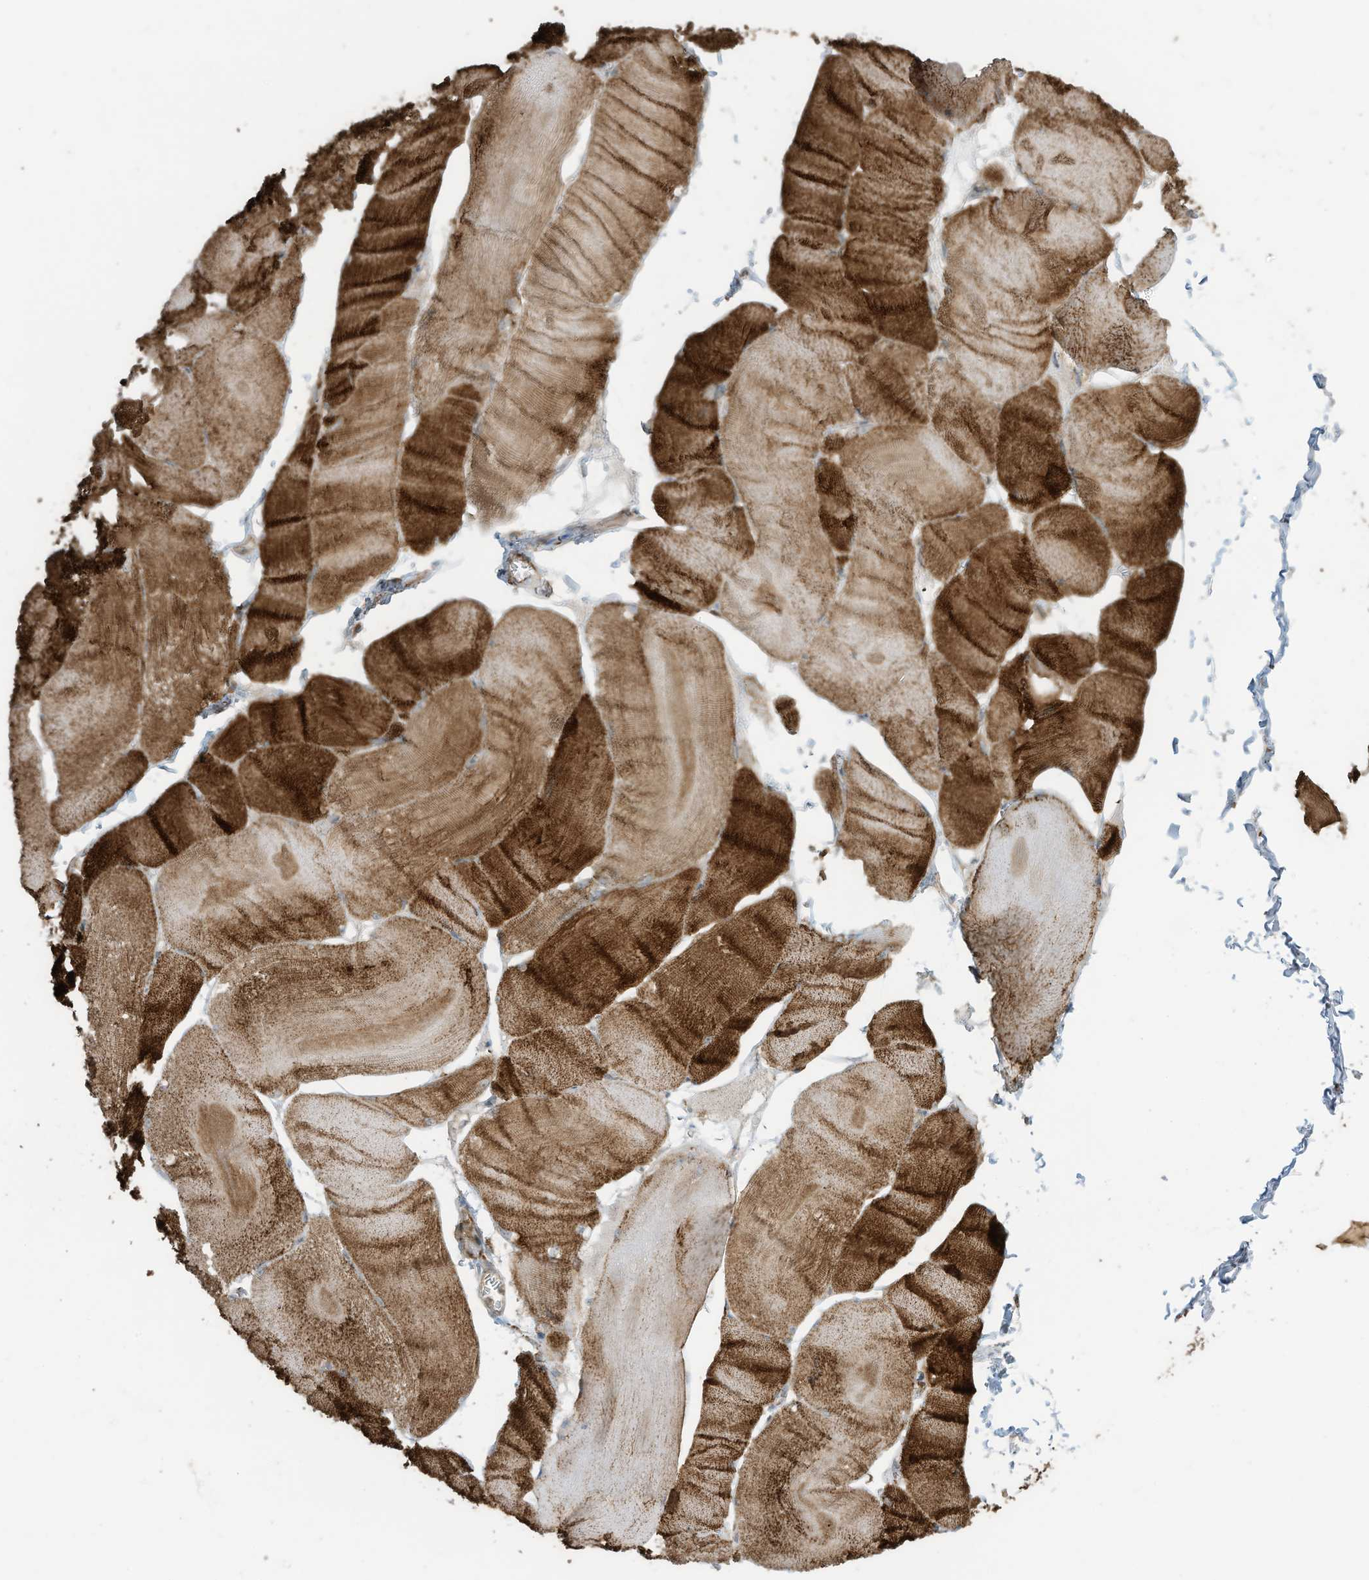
{"staining": {"intensity": "strong", "quantity": ">75%", "location": "cytoplasmic/membranous"}, "tissue": "skeletal muscle", "cell_type": "Myocytes", "image_type": "normal", "snomed": [{"axis": "morphology", "description": "Normal tissue, NOS"}, {"axis": "morphology", "description": "Basal cell carcinoma"}, {"axis": "topography", "description": "Skeletal muscle"}], "caption": "Immunohistochemistry of benign skeletal muscle reveals high levels of strong cytoplasmic/membranous staining in about >75% of myocytes. (IHC, brightfield microscopy, high magnification).", "gene": "CGAS", "patient": {"sex": "female", "age": 64}}